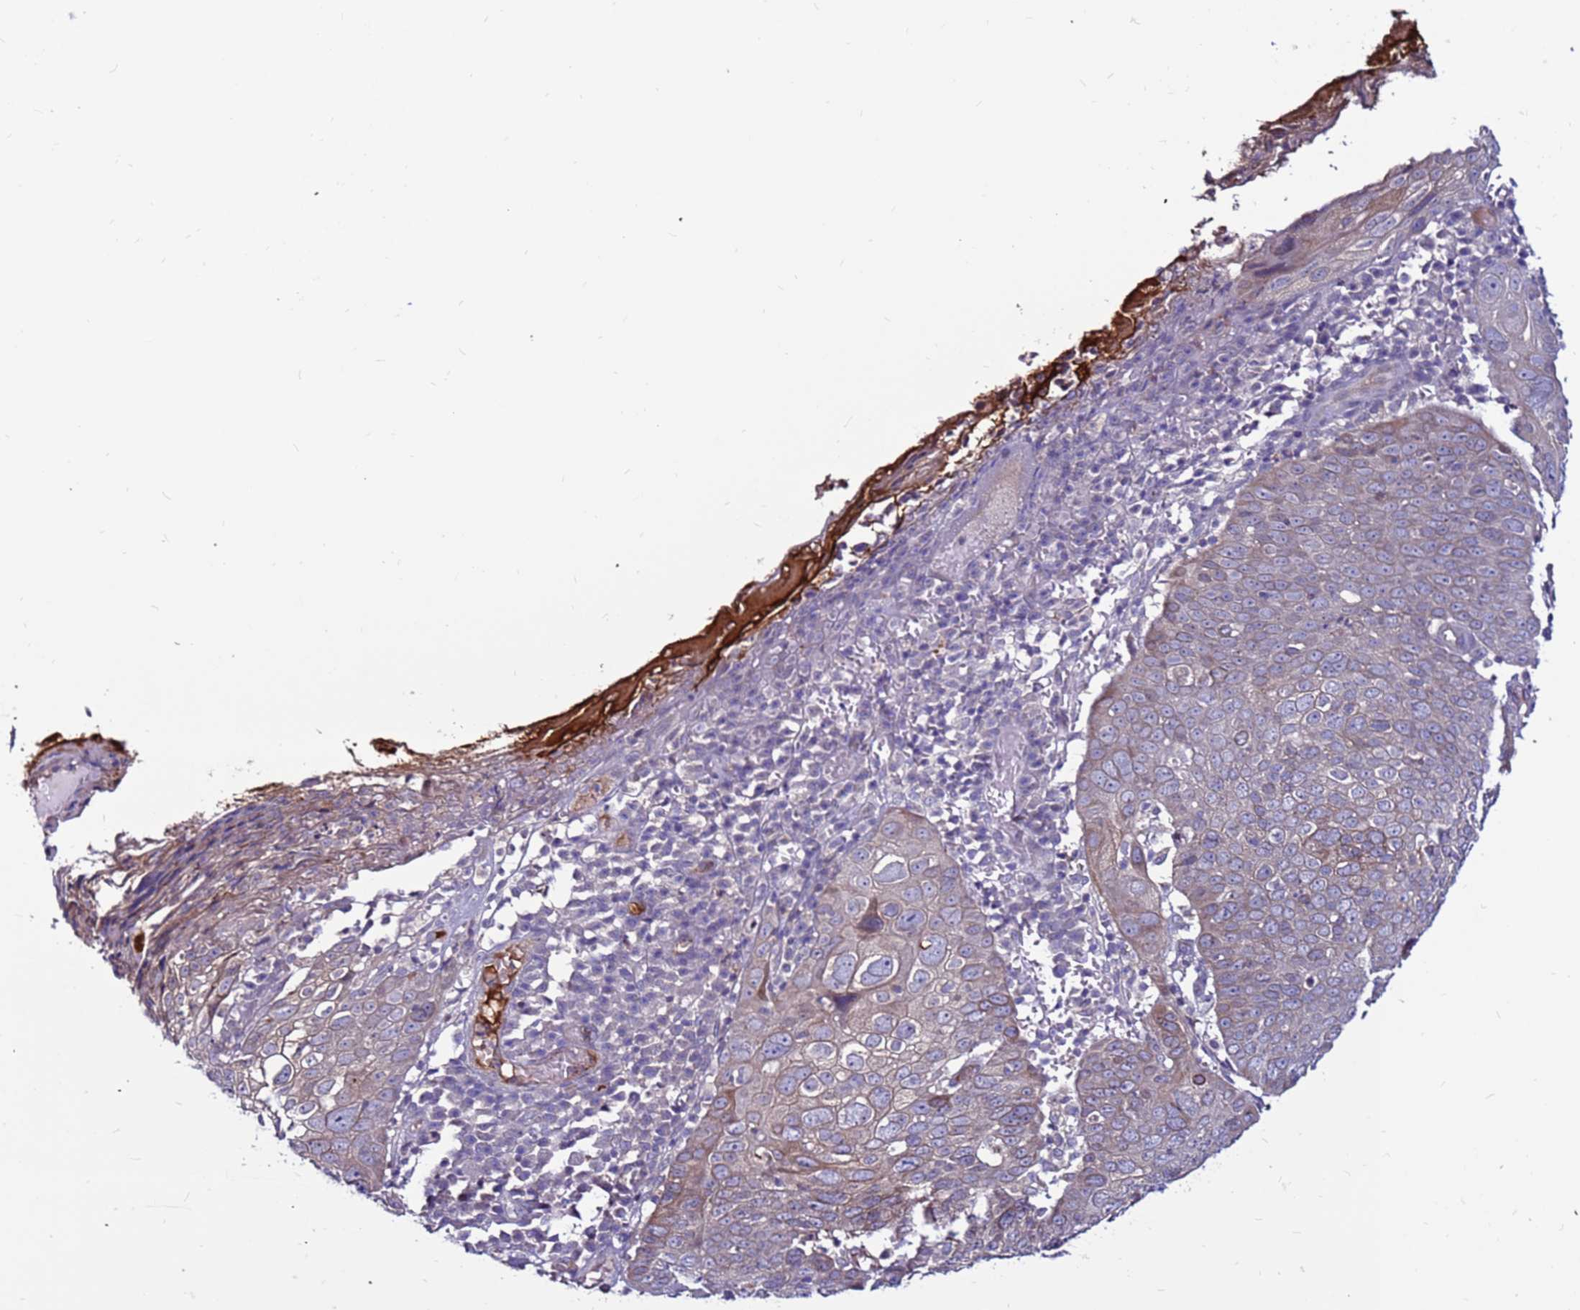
{"staining": {"intensity": "weak", "quantity": "<25%", "location": "cytoplasmic/membranous"}, "tissue": "skin cancer", "cell_type": "Tumor cells", "image_type": "cancer", "snomed": [{"axis": "morphology", "description": "Squamous cell carcinoma, NOS"}, {"axis": "topography", "description": "Skin"}], "caption": "This is an immunohistochemistry (IHC) histopathology image of skin cancer. There is no expression in tumor cells.", "gene": "CCDC71", "patient": {"sex": "male", "age": 71}}